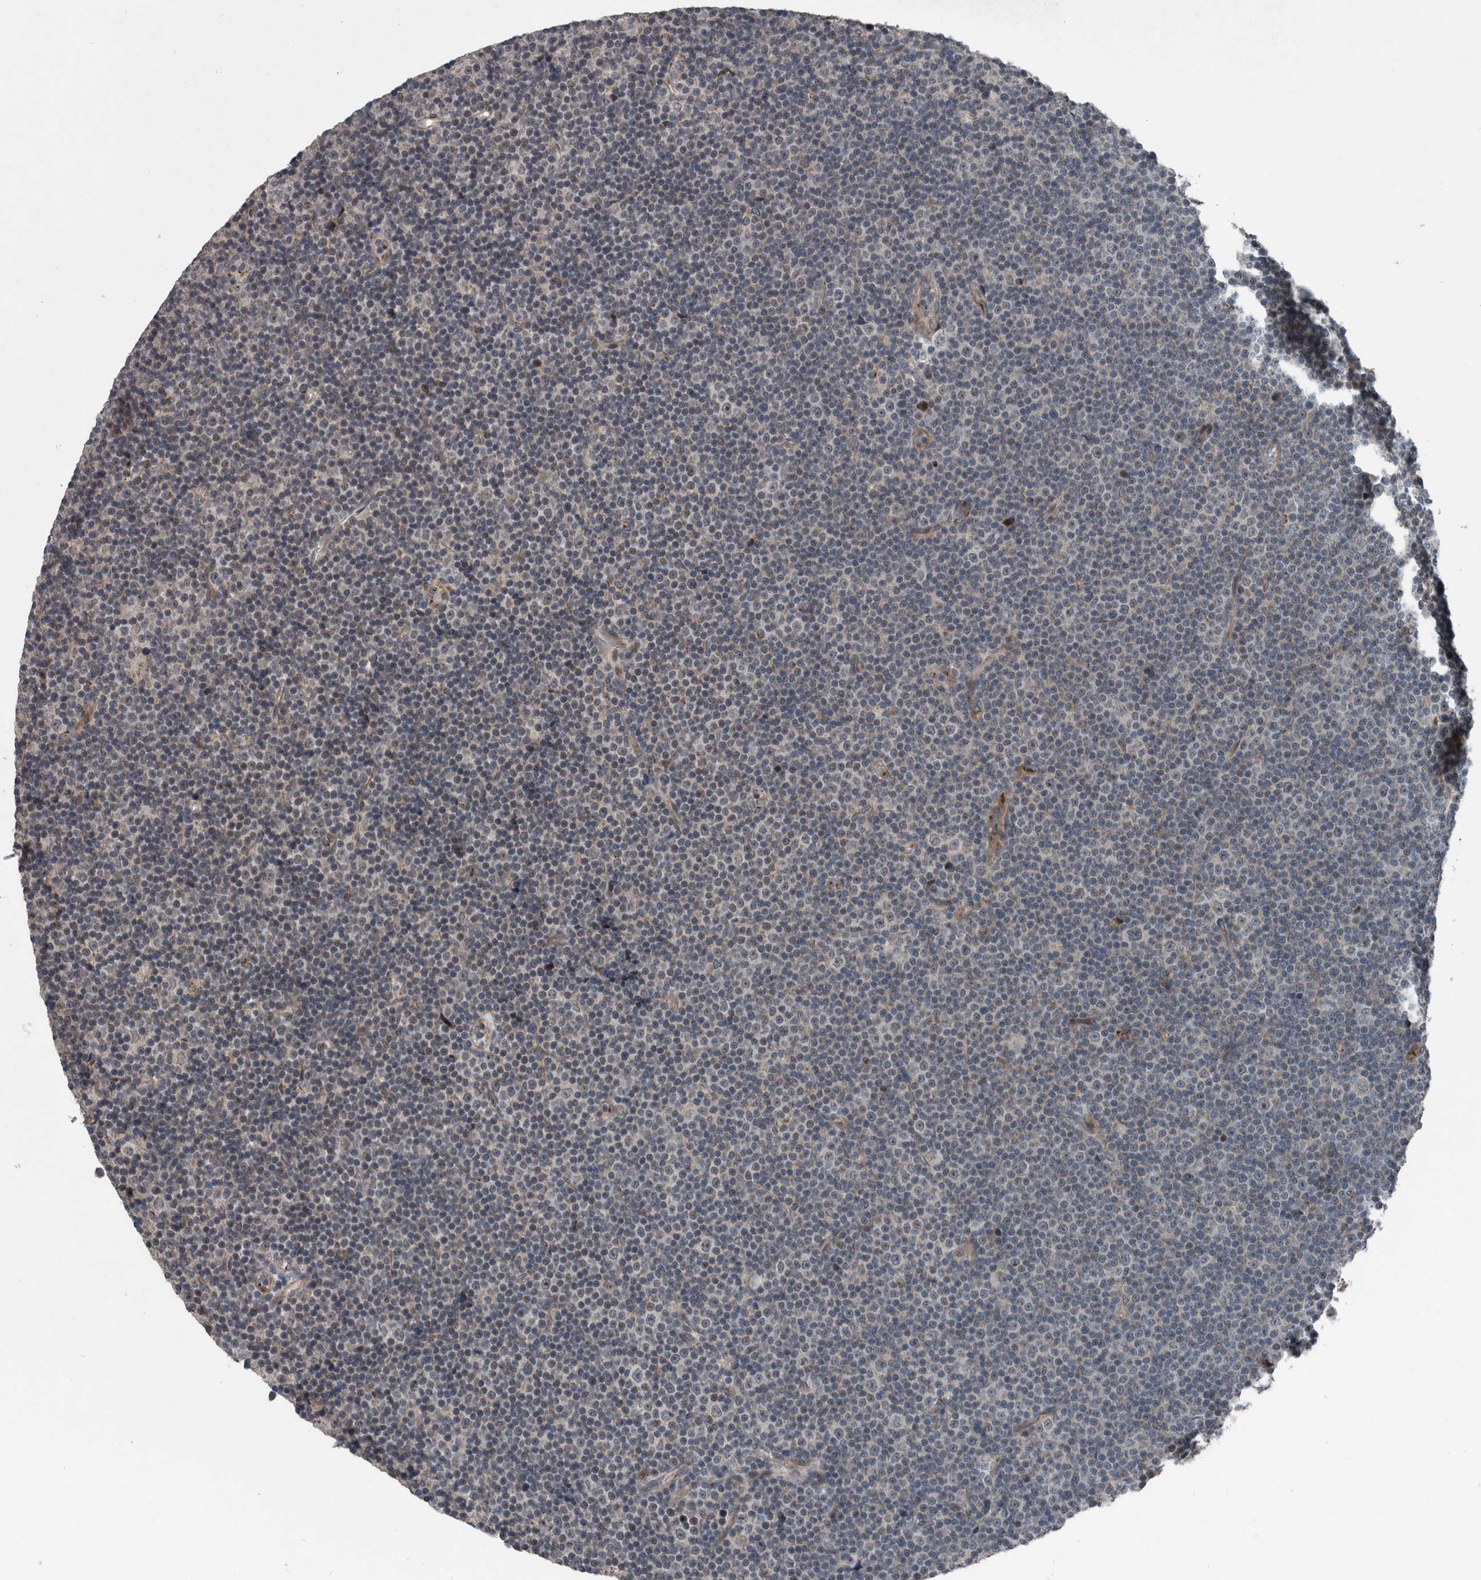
{"staining": {"intensity": "negative", "quantity": "none", "location": "none"}, "tissue": "lymphoma", "cell_type": "Tumor cells", "image_type": "cancer", "snomed": [{"axis": "morphology", "description": "Malignant lymphoma, non-Hodgkin's type, Low grade"}, {"axis": "topography", "description": "Lymph node"}], "caption": "Human lymphoma stained for a protein using immunohistochemistry (IHC) demonstrates no expression in tumor cells.", "gene": "ZNF345", "patient": {"sex": "female", "age": 67}}